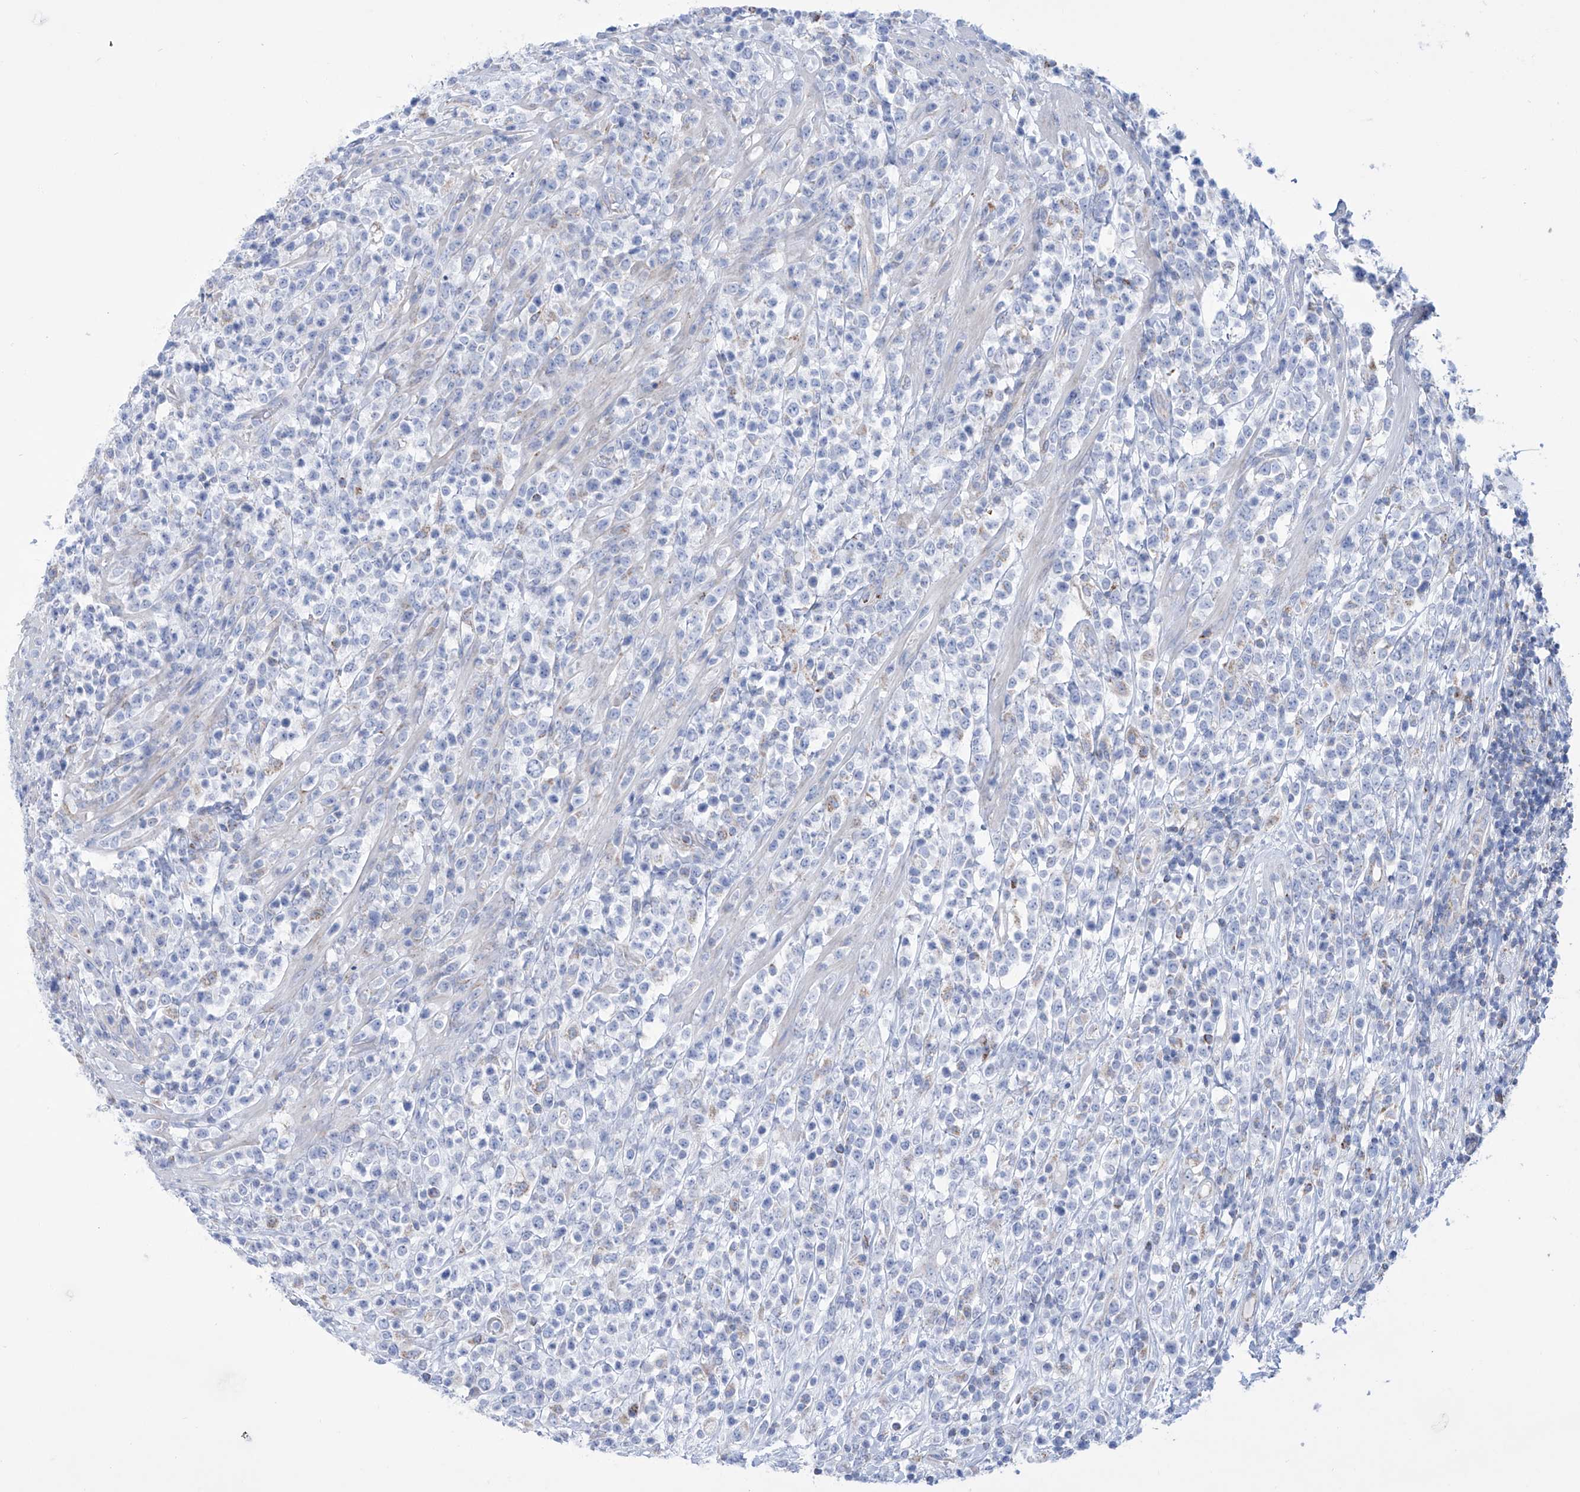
{"staining": {"intensity": "negative", "quantity": "none", "location": "none"}, "tissue": "lymphoma", "cell_type": "Tumor cells", "image_type": "cancer", "snomed": [{"axis": "morphology", "description": "Malignant lymphoma, non-Hodgkin's type, High grade"}, {"axis": "topography", "description": "Colon"}], "caption": "Photomicrograph shows no significant protein expression in tumor cells of lymphoma. (DAB immunohistochemistry (IHC) visualized using brightfield microscopy, high magnification).", "gene": "ALDH6A1", "patient": {"sex": "female", "age": 53}}